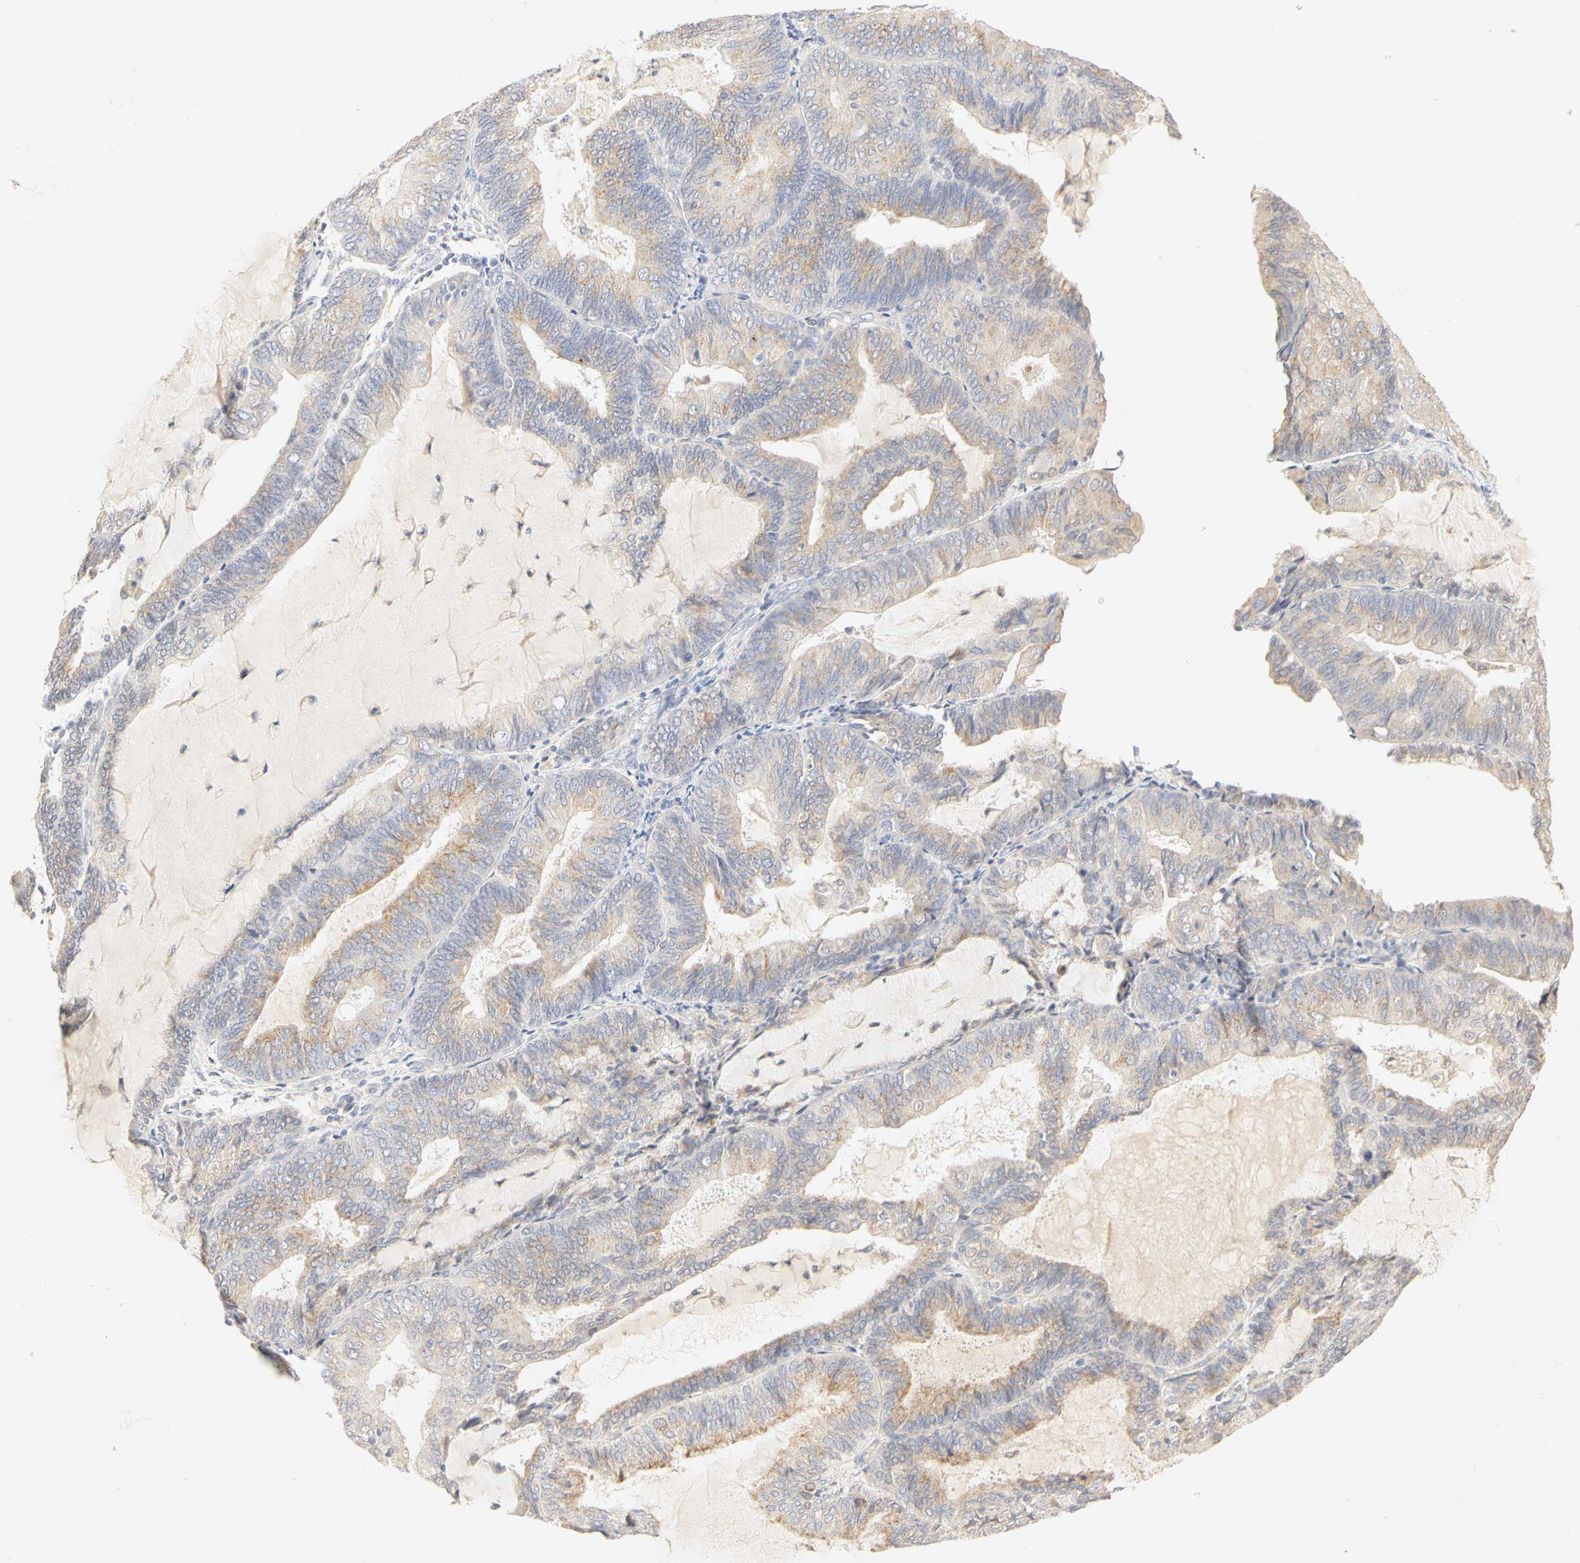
{"staining": {"intensity": "weak", "quantity": "25%-75%", "location": "cytoplasmic/membranous"}, "tissue": "endometrial cancer", "cell_type": "Tumor cells", "image_type": "cancer", "snomed": [{"axis": "morphology", "description": "Adenocarcinoma, NOS"}, {"axis": "topography", "description": "Endometrium"}], "caption": "Endometrial cancer was stained to show a protein in brown. There is low levels of weak cytoplasmic/membranous expression in approximately 25%-75% of tumor cells.", "gene": "GNRH2", "patient": {"sex": "female", "age": 81}}